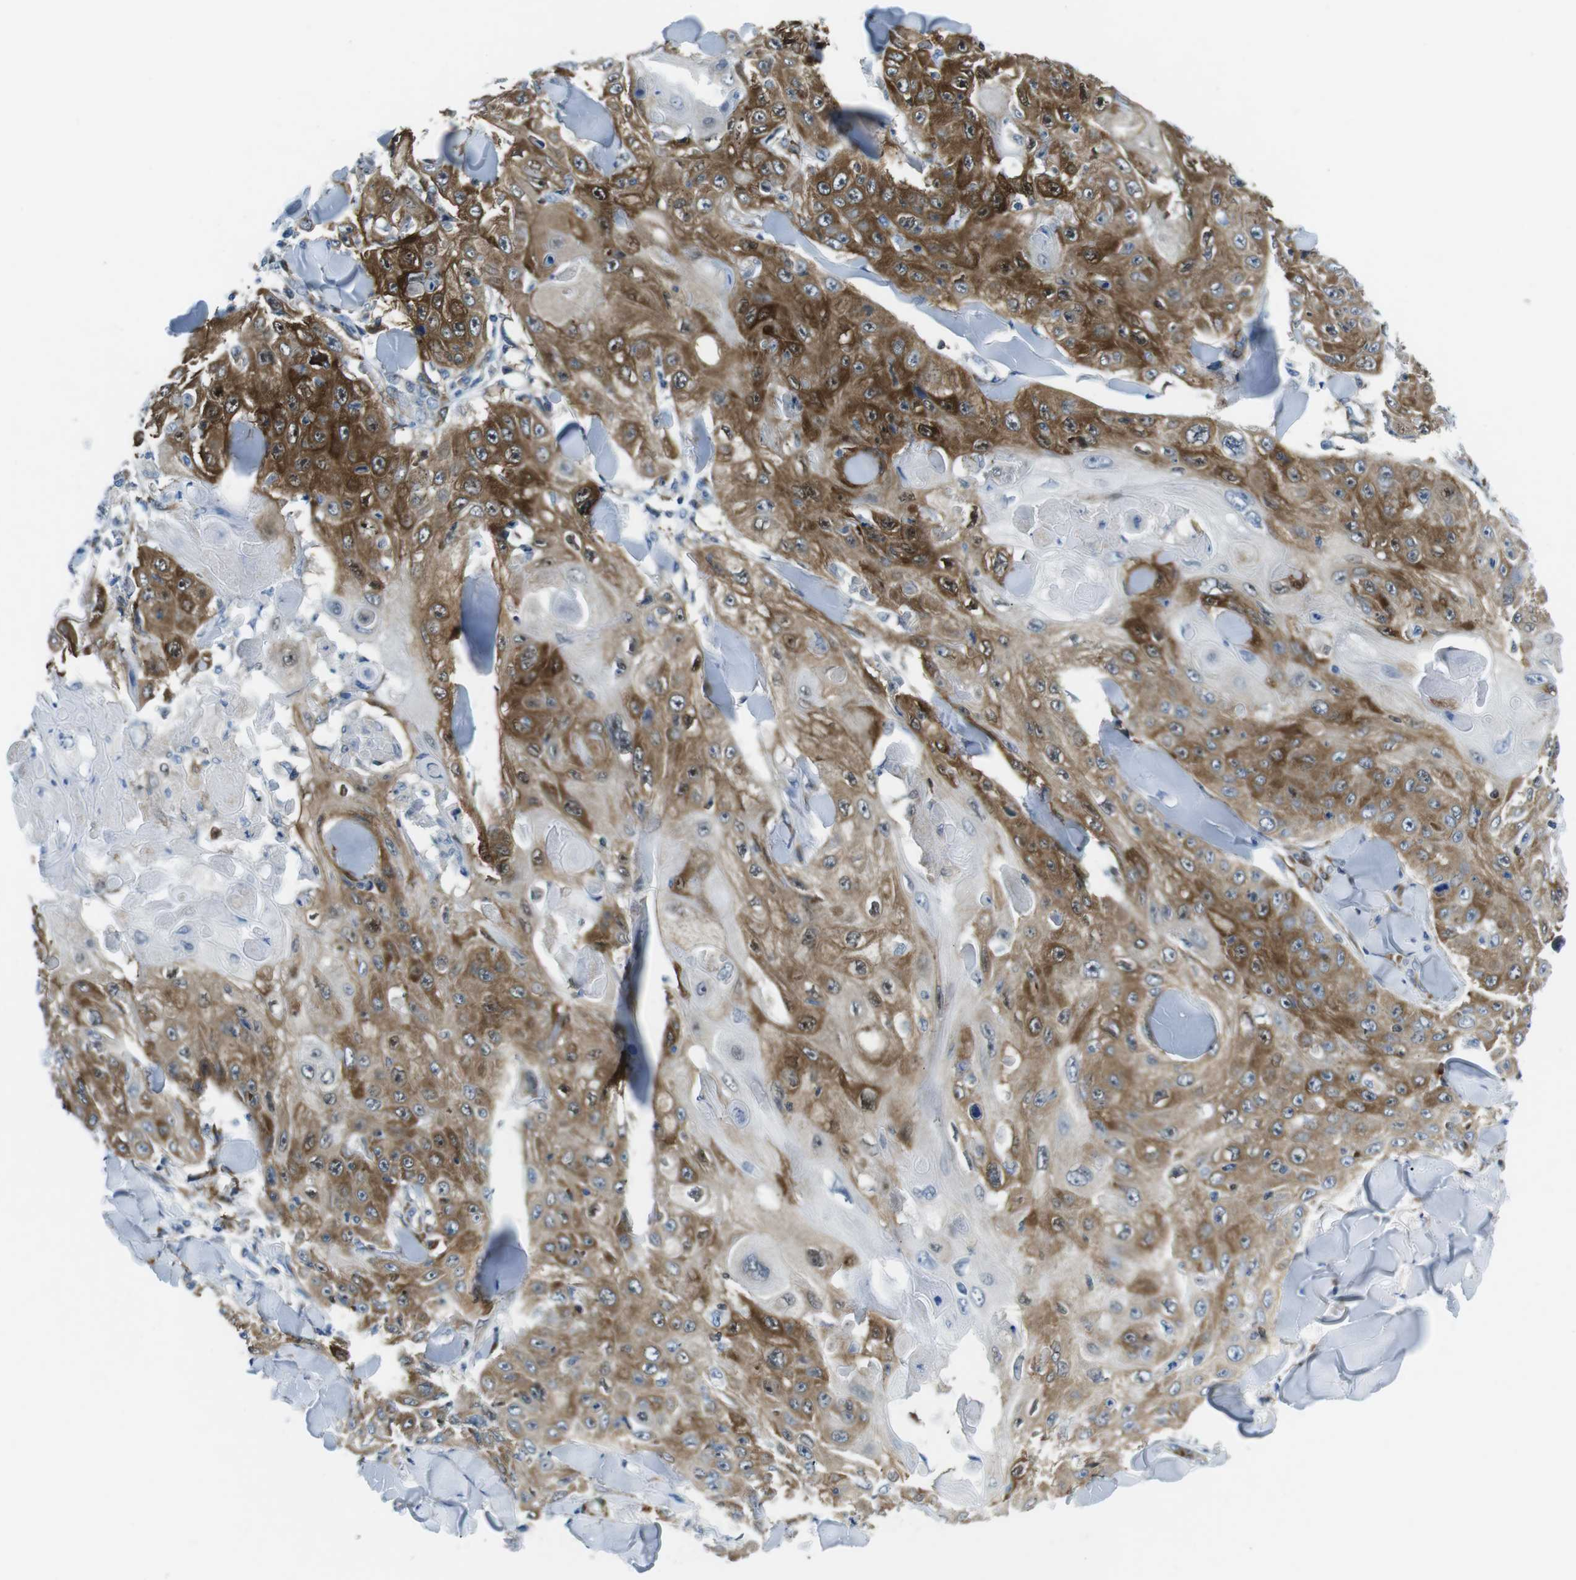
{"staining": {"intensity": "moderate", "quantity": ">75%", "location": "cytoplasmic/membranous"}, "tissue": "skin cancer", "cell_type": "Tumor cells", "image_type": "cancer", "snomed": [{"axis": "morphology", "description": "Squamous cell carcinoma, NOS"}, {"axis": "topography", "description": "Skin"}], "caption": "This micrograph shows immunohistochemistry staining of human skin cancer, with medium moderate cytoplasmic/membranous staining in approximately >75% of tumor cells.", "gene": "PHLDA1", "patient": {"sex": "male", "age": 86}}